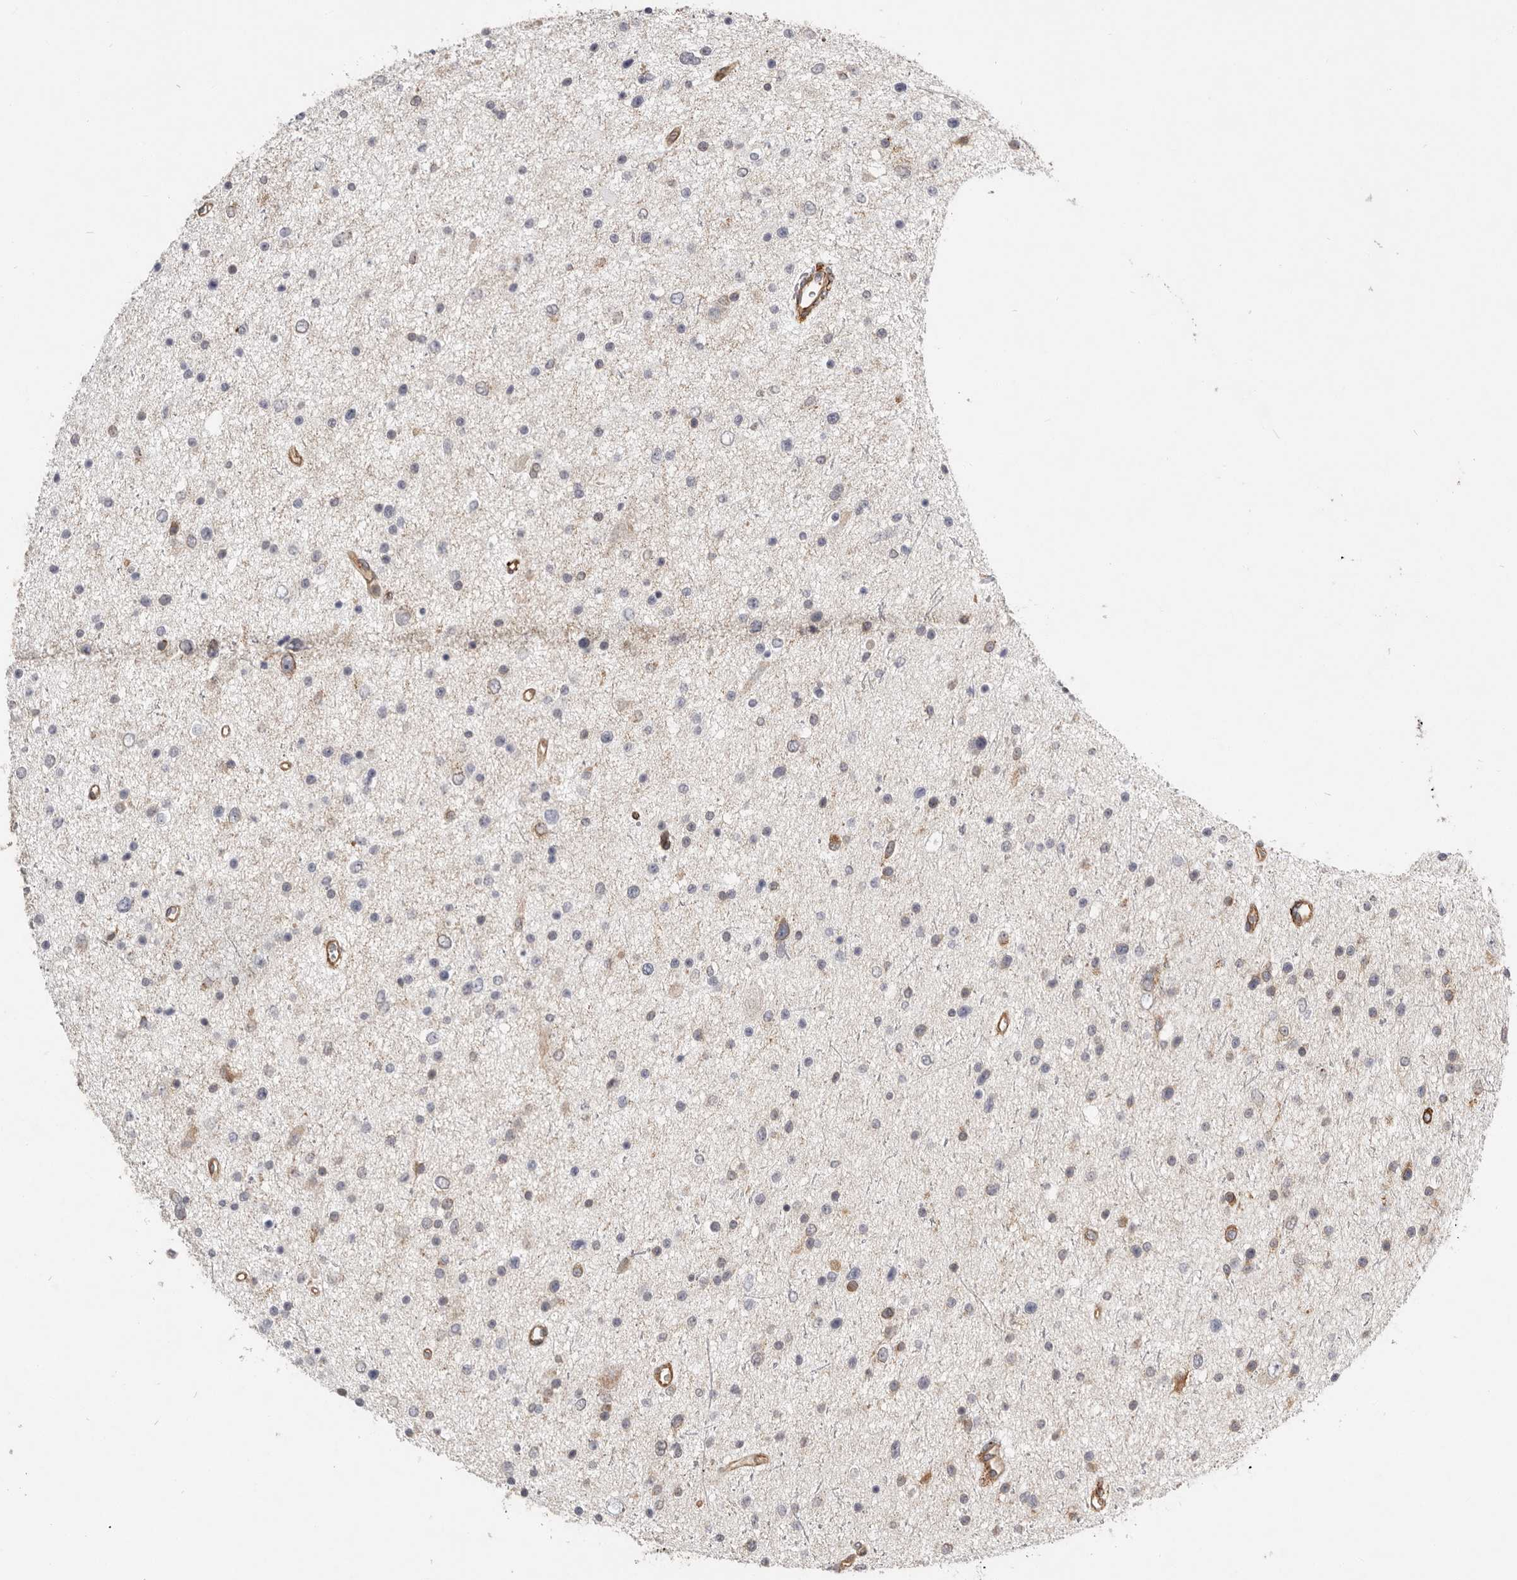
{"staining": {"intensity": "weak", "quantity": "<25%", "location": "cytoplasmic/membranous"}, "tissue": "glioma", "cell_type": "Tumor cells", "image_type": "cancer", "snomed": [{"axis": "morphology", "description": "Glioma, malignant, Low grade"}, {"axis": "topography", "description": "Brain"}], "caption": "An immunohistochemistry (IHC) image of malignant glioma (low-grade) is shown. There is no staining in tumor cells of malignant glioma (low-grade). The staining is performed using DAB (3,3'-diaminobenzidine) brown chromogen with nuclei counter-stained in using hematoxylin.", "gene": "WDTC1", "patient": {"sex": "female", "age": 37}}